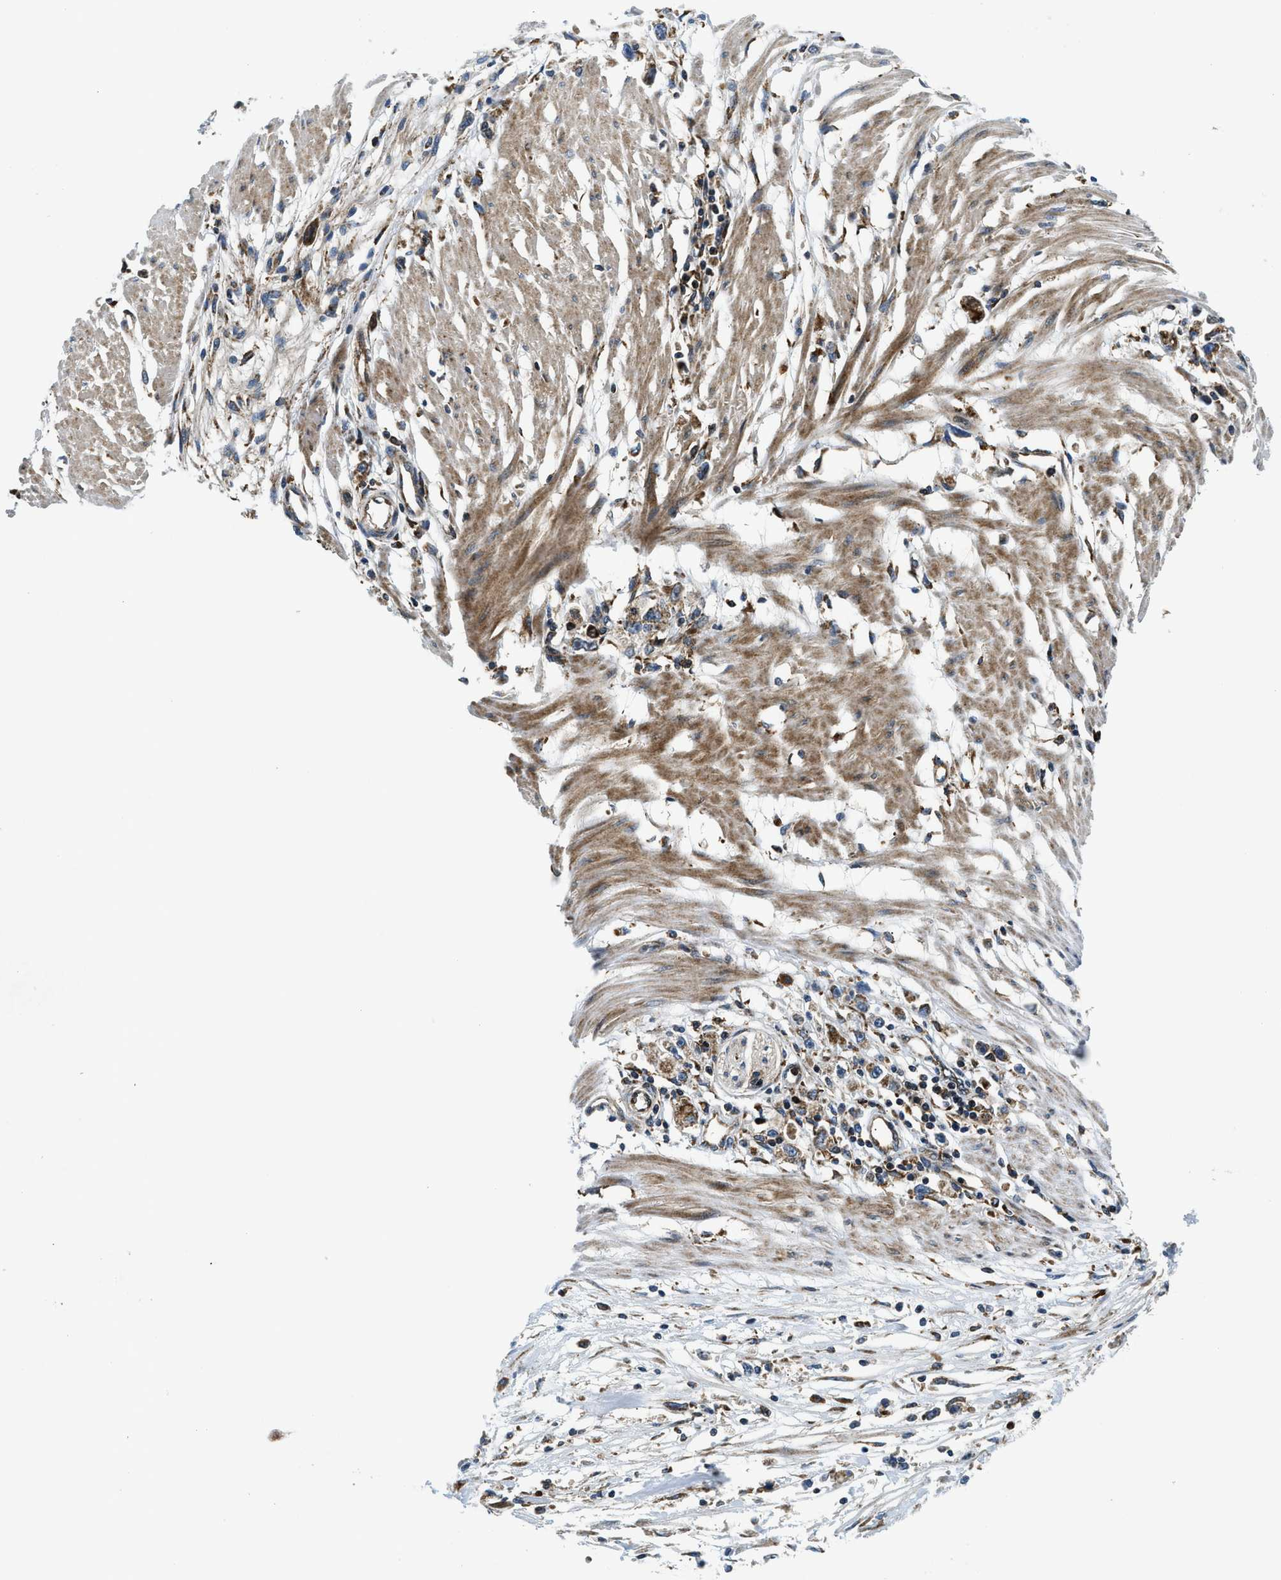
{"staining": {"intensity": "moderate", "quantity": ">75%", "location": "cytoplasmic/membranous"}, "tissue": "stomach cancer", "cell_type": "Tumor cells", "image_type": "cancer", "snomed": [{"axis": "morphology", "description": "Adenocarcinoma, NOS"}, {"axis": "topography", "description": "Stomach"}], "caption": "A brown stain shows moderate cytoplasmic/membranous expression of a protein in human adenocarcinoma (stomach) tumor cells.", "gene": "CSPG4", "patient": {"sex": "female", "age": 59}}